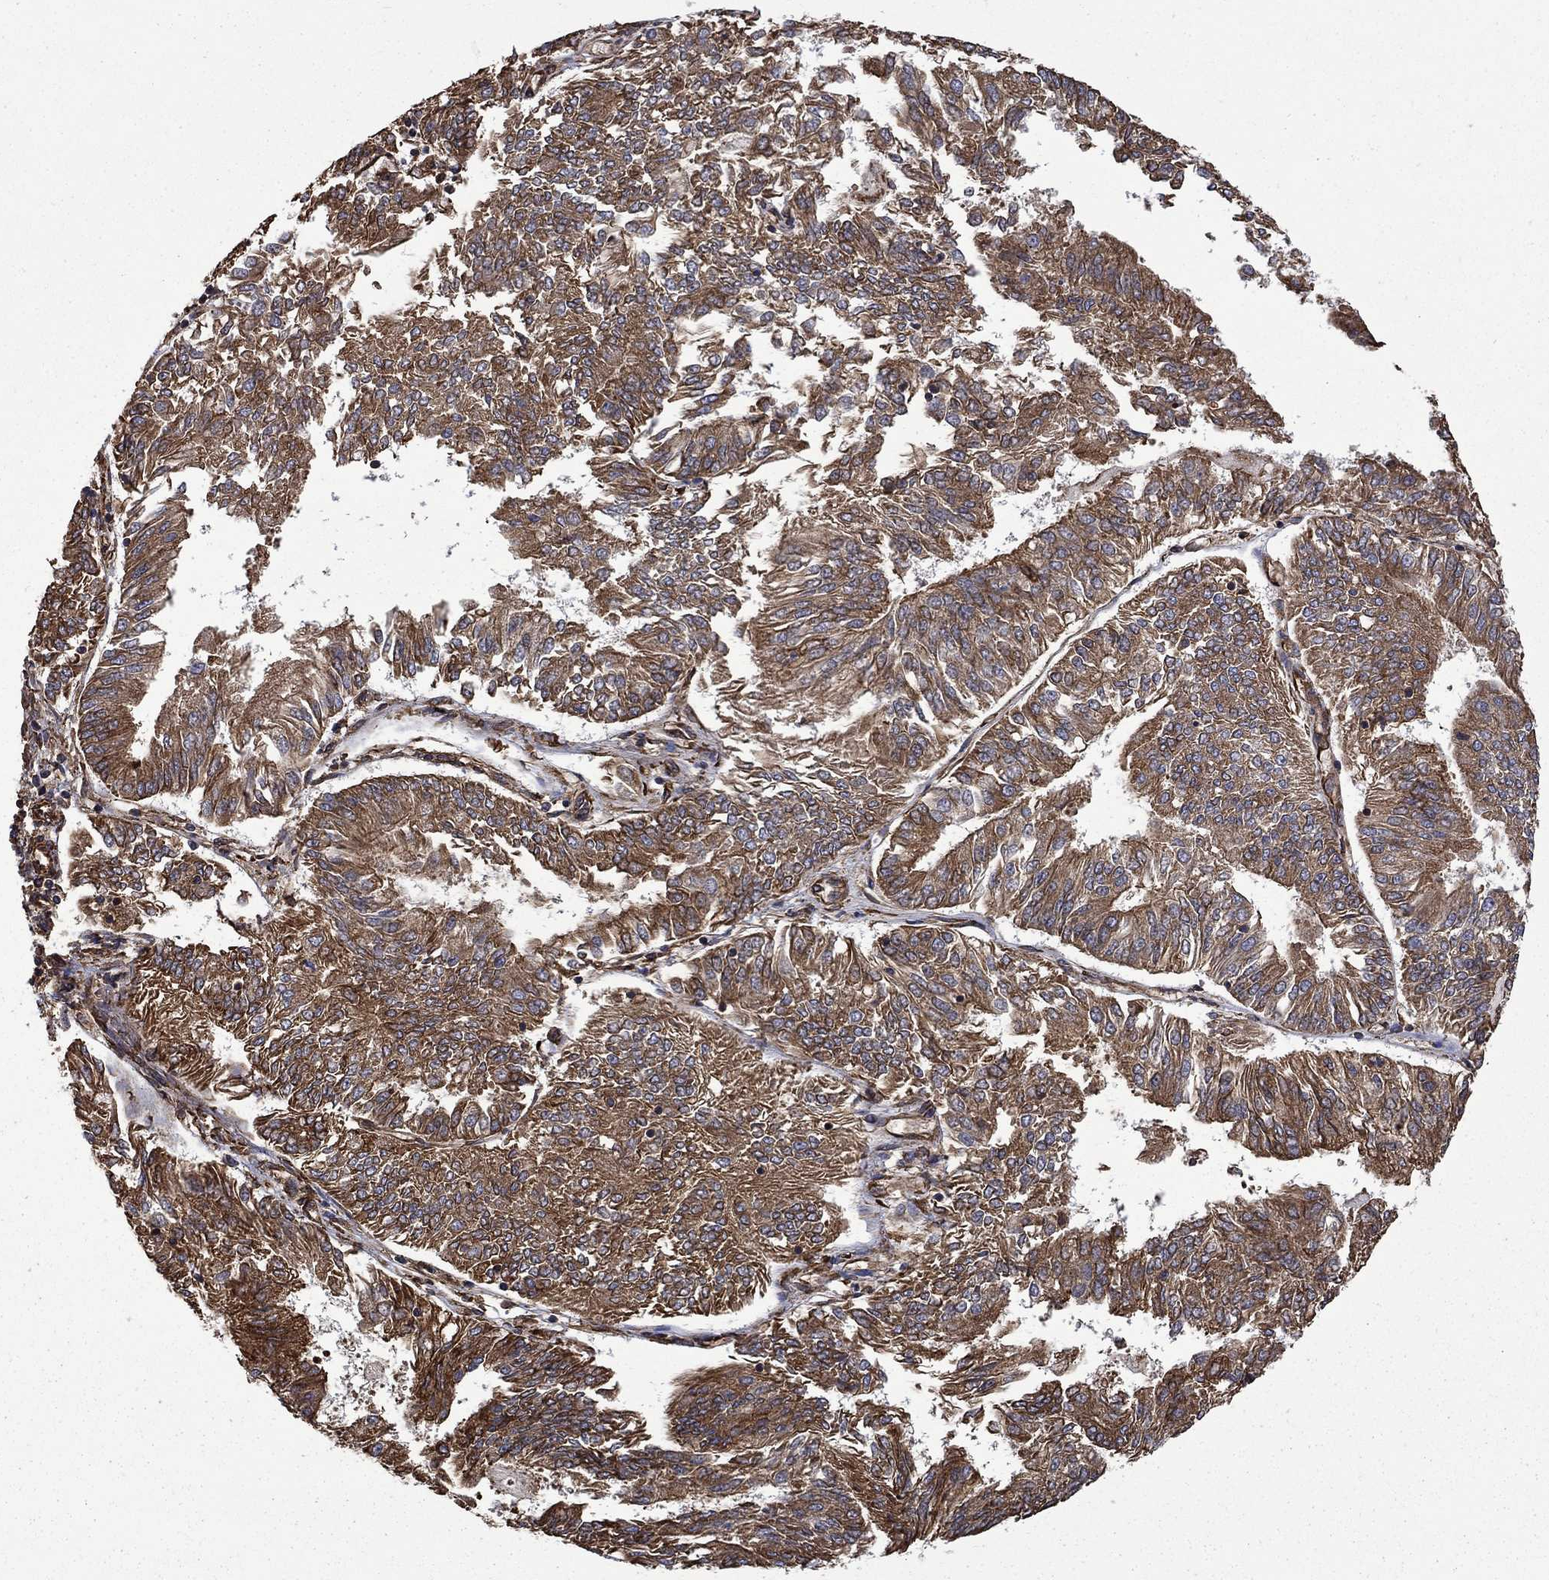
{"staining": {"intensity": "moderate", "quantity": ">75%", "location": "cytoplasmic/membranous"}, "tissue": "endometrial cancer", "cell_type": "Tumor cells", "image_type": "cancer", "snomed": [{"axis": "morphology", "description": "Adenocarcinoma, NOS"}, {"axis": "topography", "description": "Endometrium"}], "caption": "A medium amount of moderate cytoplasmic/membranous positivity is seen in about >75% of tumor cells in endometrial cancer (adenocarcinoma) tissue.", "gene": "CUTC", "patient": {"sex": "female", "age": 58}}